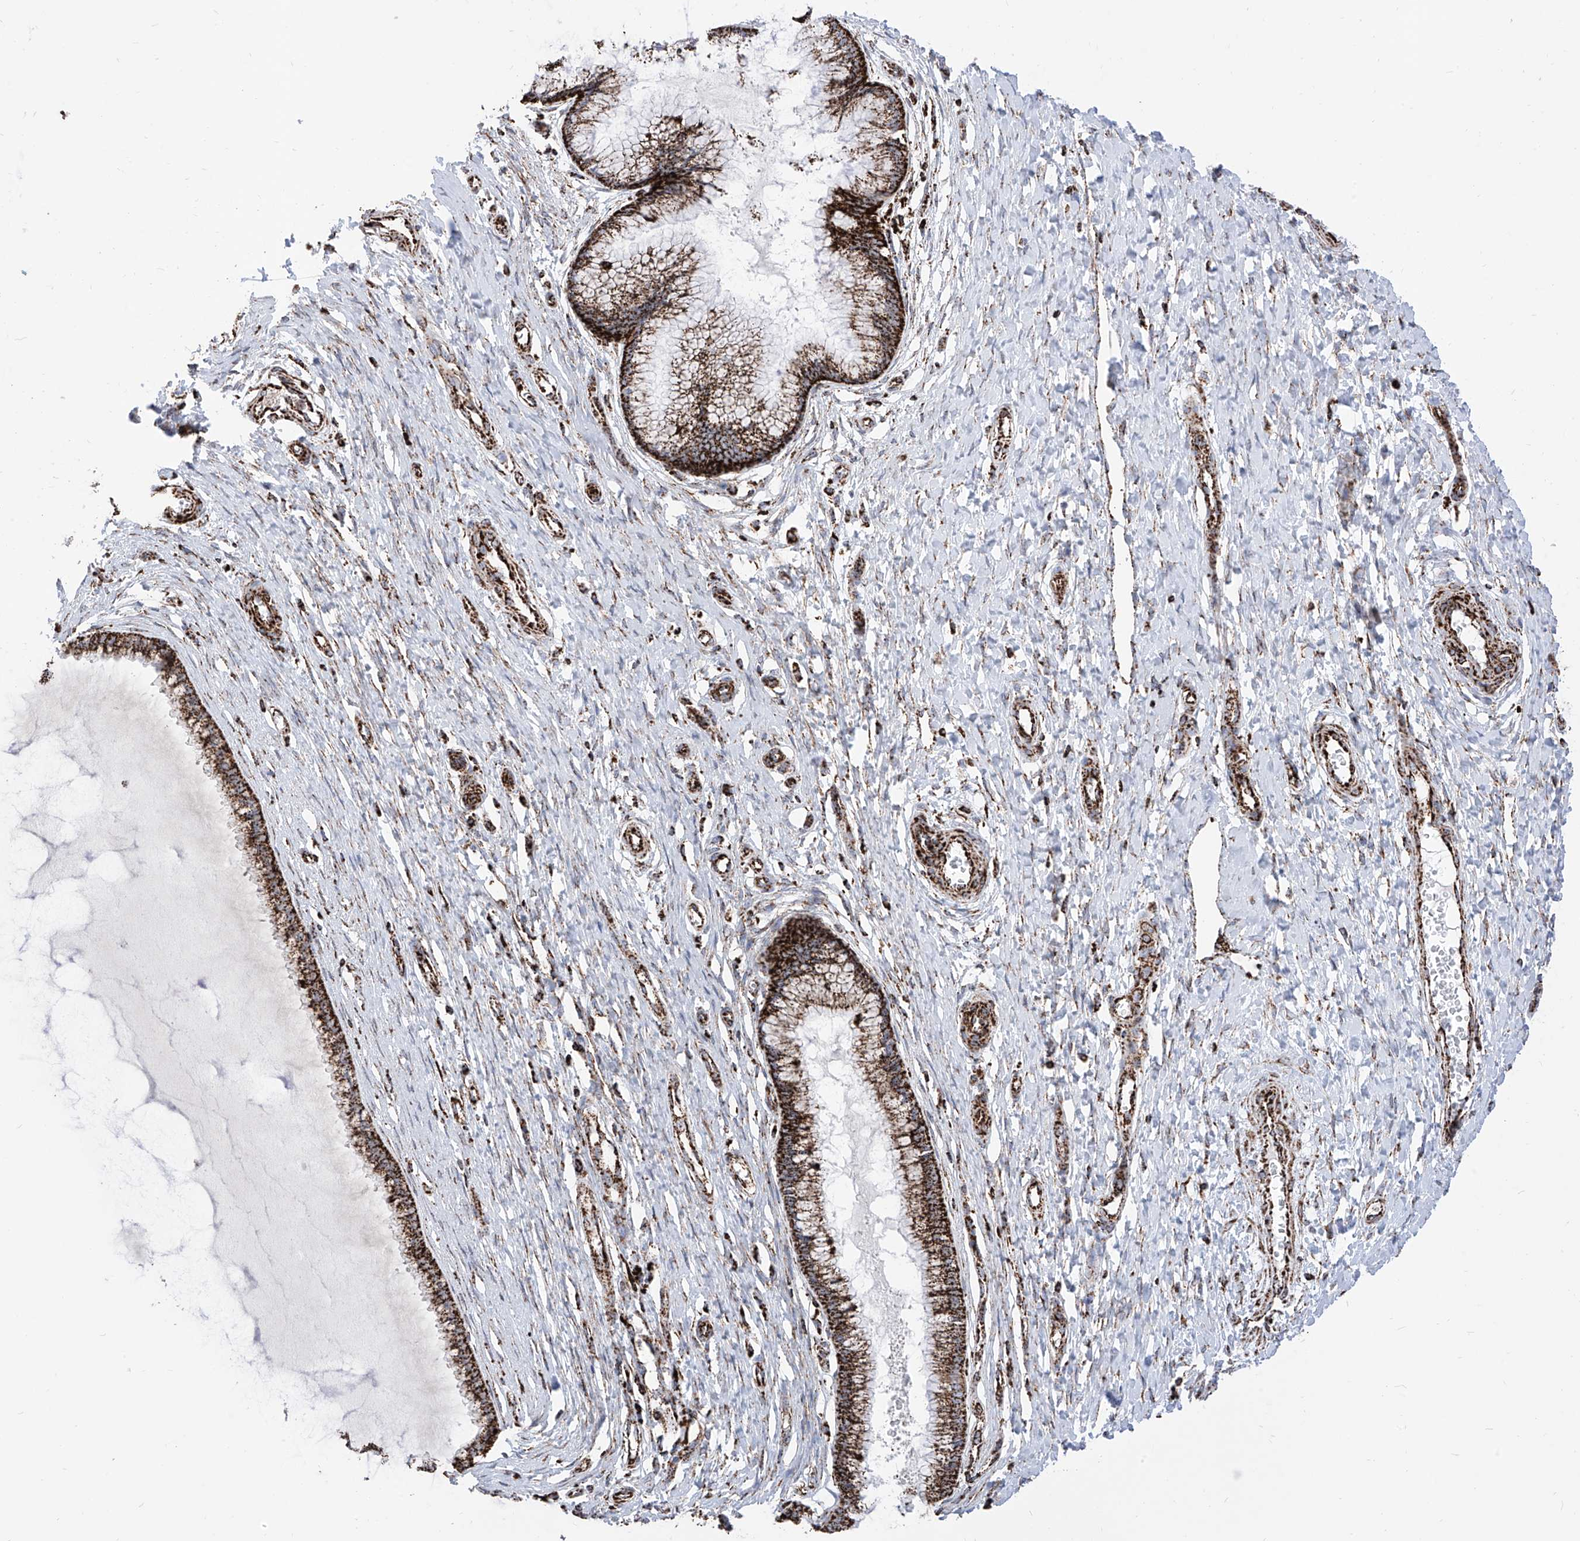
{"staining": {"intensity": "strong", "quantity": "25%-75%", "location": "cytoplasmic/membranous"}, "tissue": "cervix", "cell_type": "Glandular cells", "image_type": "normal", "snomed": [{"axis": "morphology", "description": "Normal tissue, NOS"}, {"axis": "topography", "description": "Cervix"}], "caption": "An IHC micrograph of benign tissue is shown. Protein staining in brown shows strong cytoplasmic/membranous positivity in cervix within glandular cells. (brown staining indicates protein expression, while blue staining denotes nuclei).", "gene": "COX5B", "patient": {"sex": "female", "age": 55}}